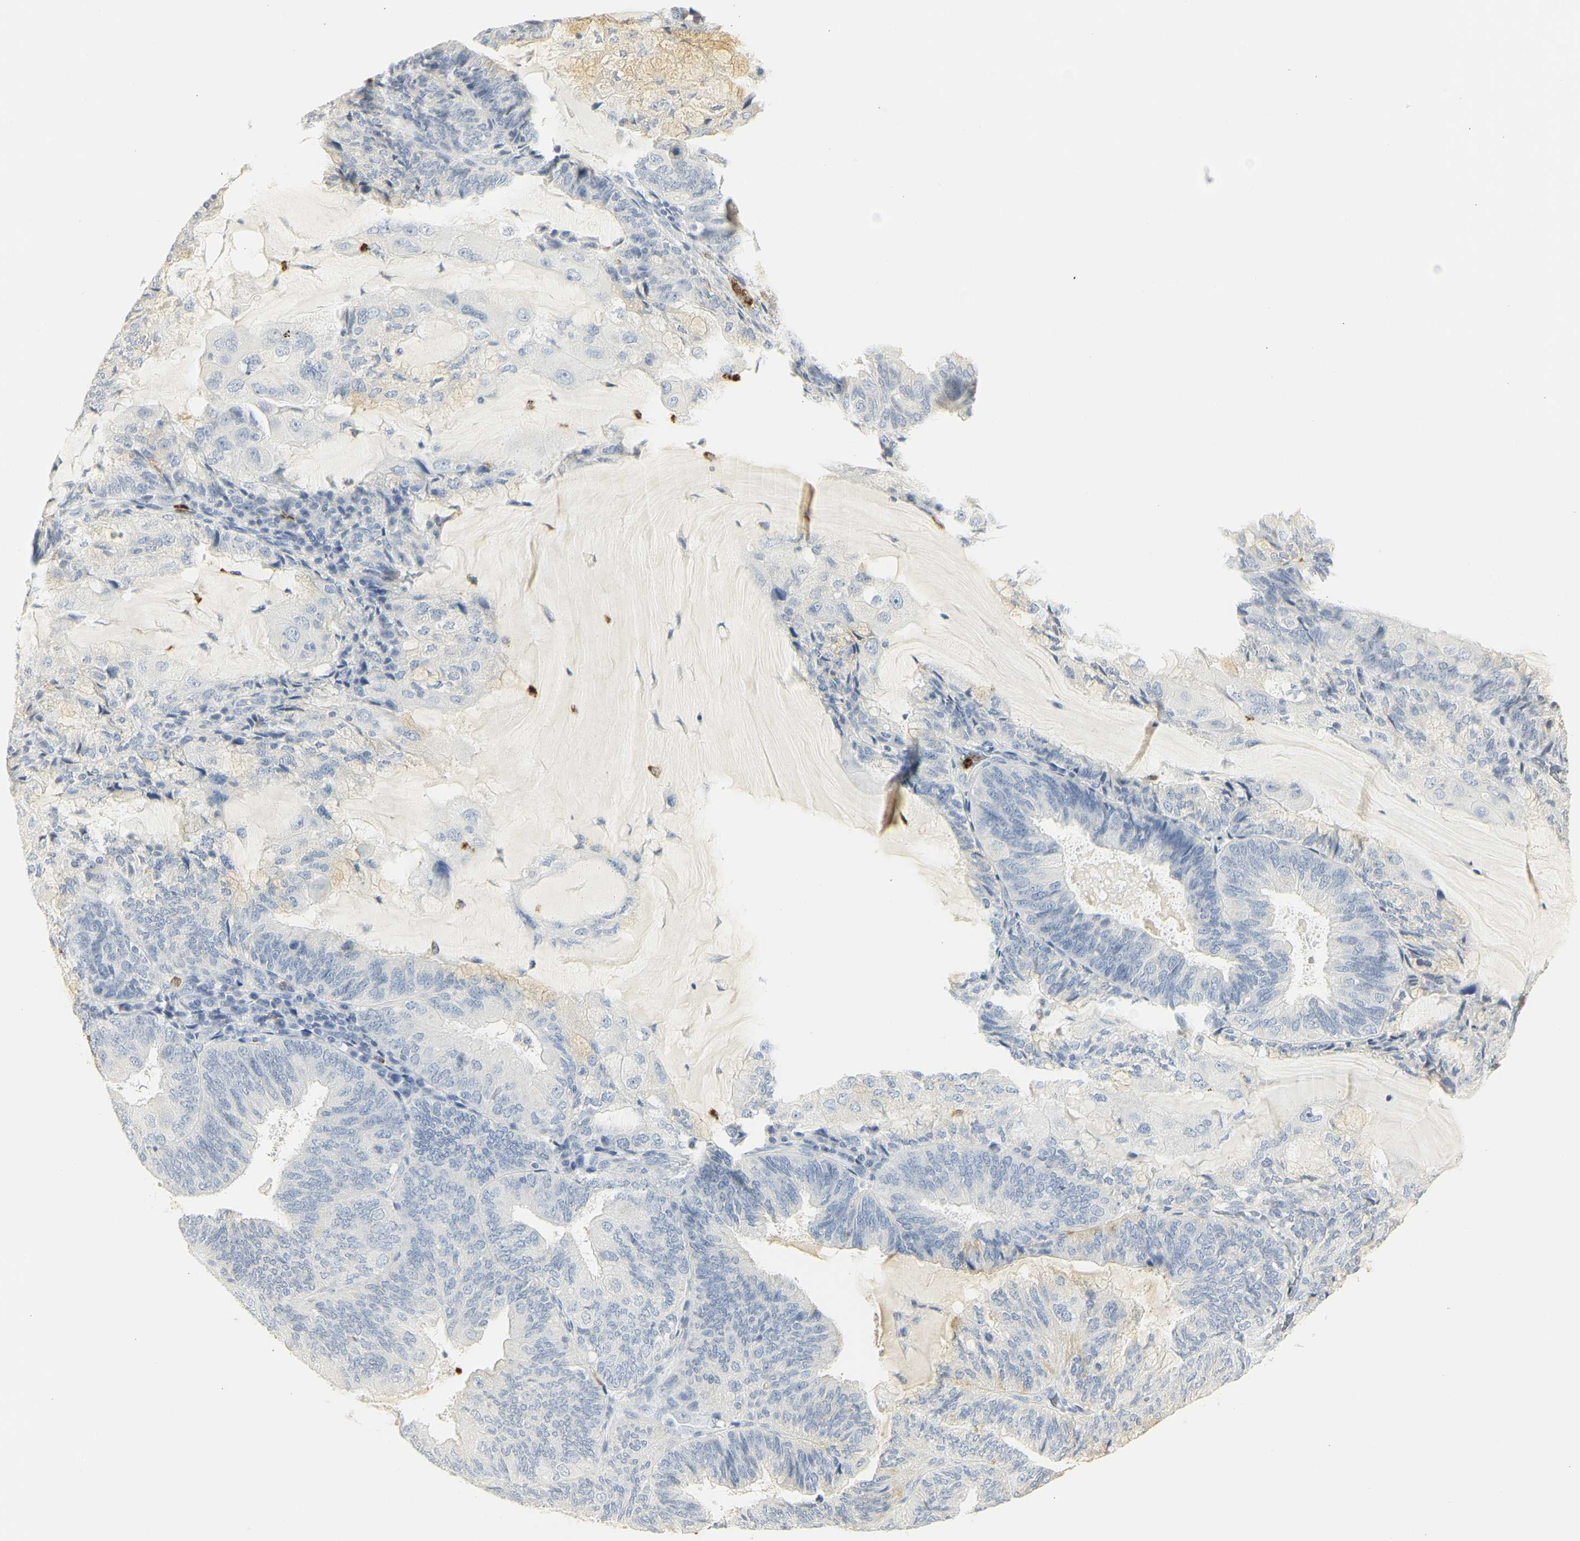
{"staining": {"intensity": "negative", "quantity": "none", "location": "none"}, "tissue": "endometrial cancer", "cell_type": "Tumor cells", "image_type": "cancer", "snomed": [{"axis": "morphology", "description": "Adenocarcinoma, NOS"}, {"axis": "topography", "description": "Endometrium"}], "caption": "Adenocarcinoma (endometrial) stained for a protein using immunohistochemistry displays no positivity tumor cells.", "gene": "MPO", "patient": {"sex": "female", "age": 81}}